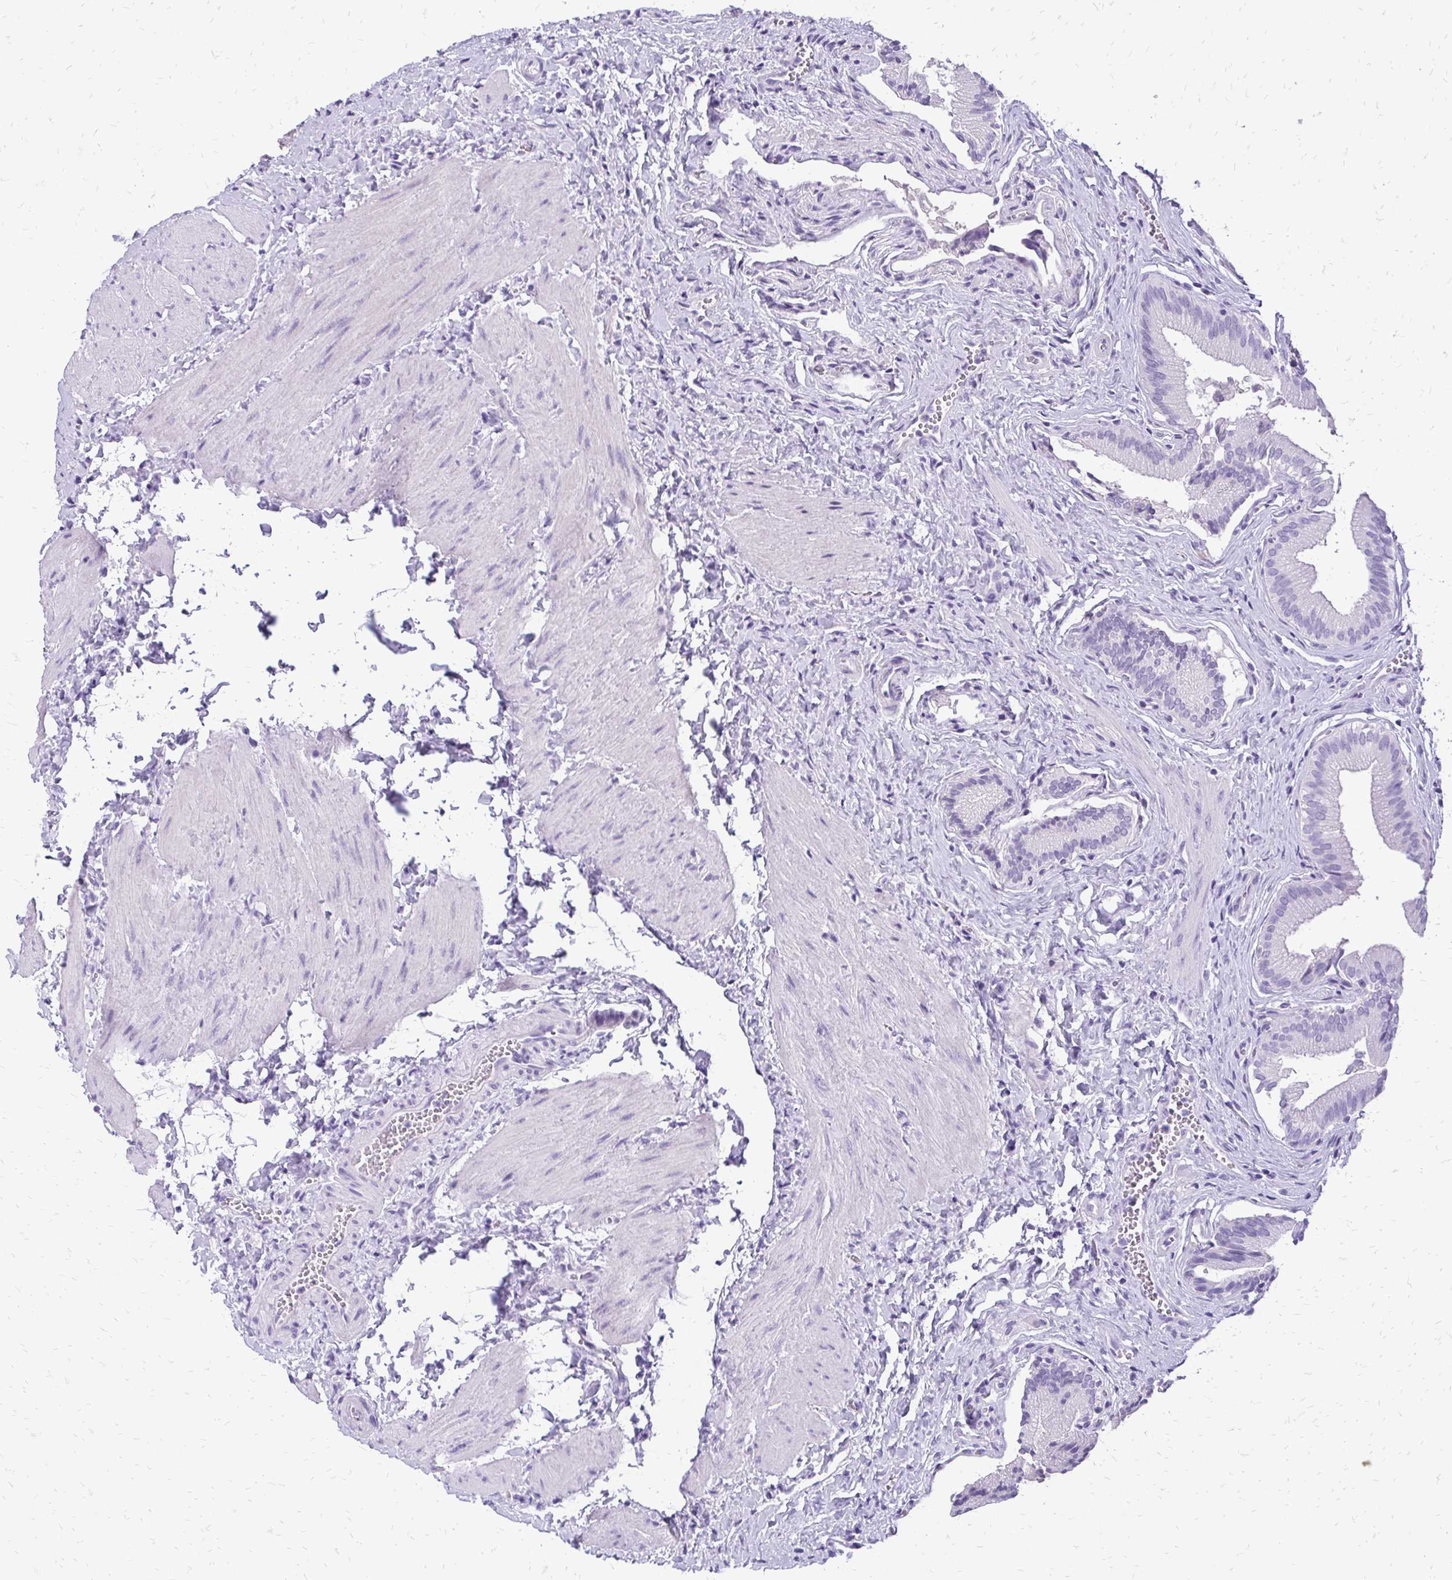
{"staining": {"intensity": "negative", "quantity": "none", "location": "none"}, "tissue": "gallbladder", "cell_type": "Glandular cells", "image_type": "normal", "snomed": [{"axis": "morphology", "description": "Normal tissue, NOS"}, {"axis": "topography", "description": "Gallbladder"}], "caption": "Glandular cells show no significant expression in unremarkable gallbladder. (DAB IHC, high magnification).", "gene": "SLC32A1", "patient": {"sex": "male", "age": 17}}